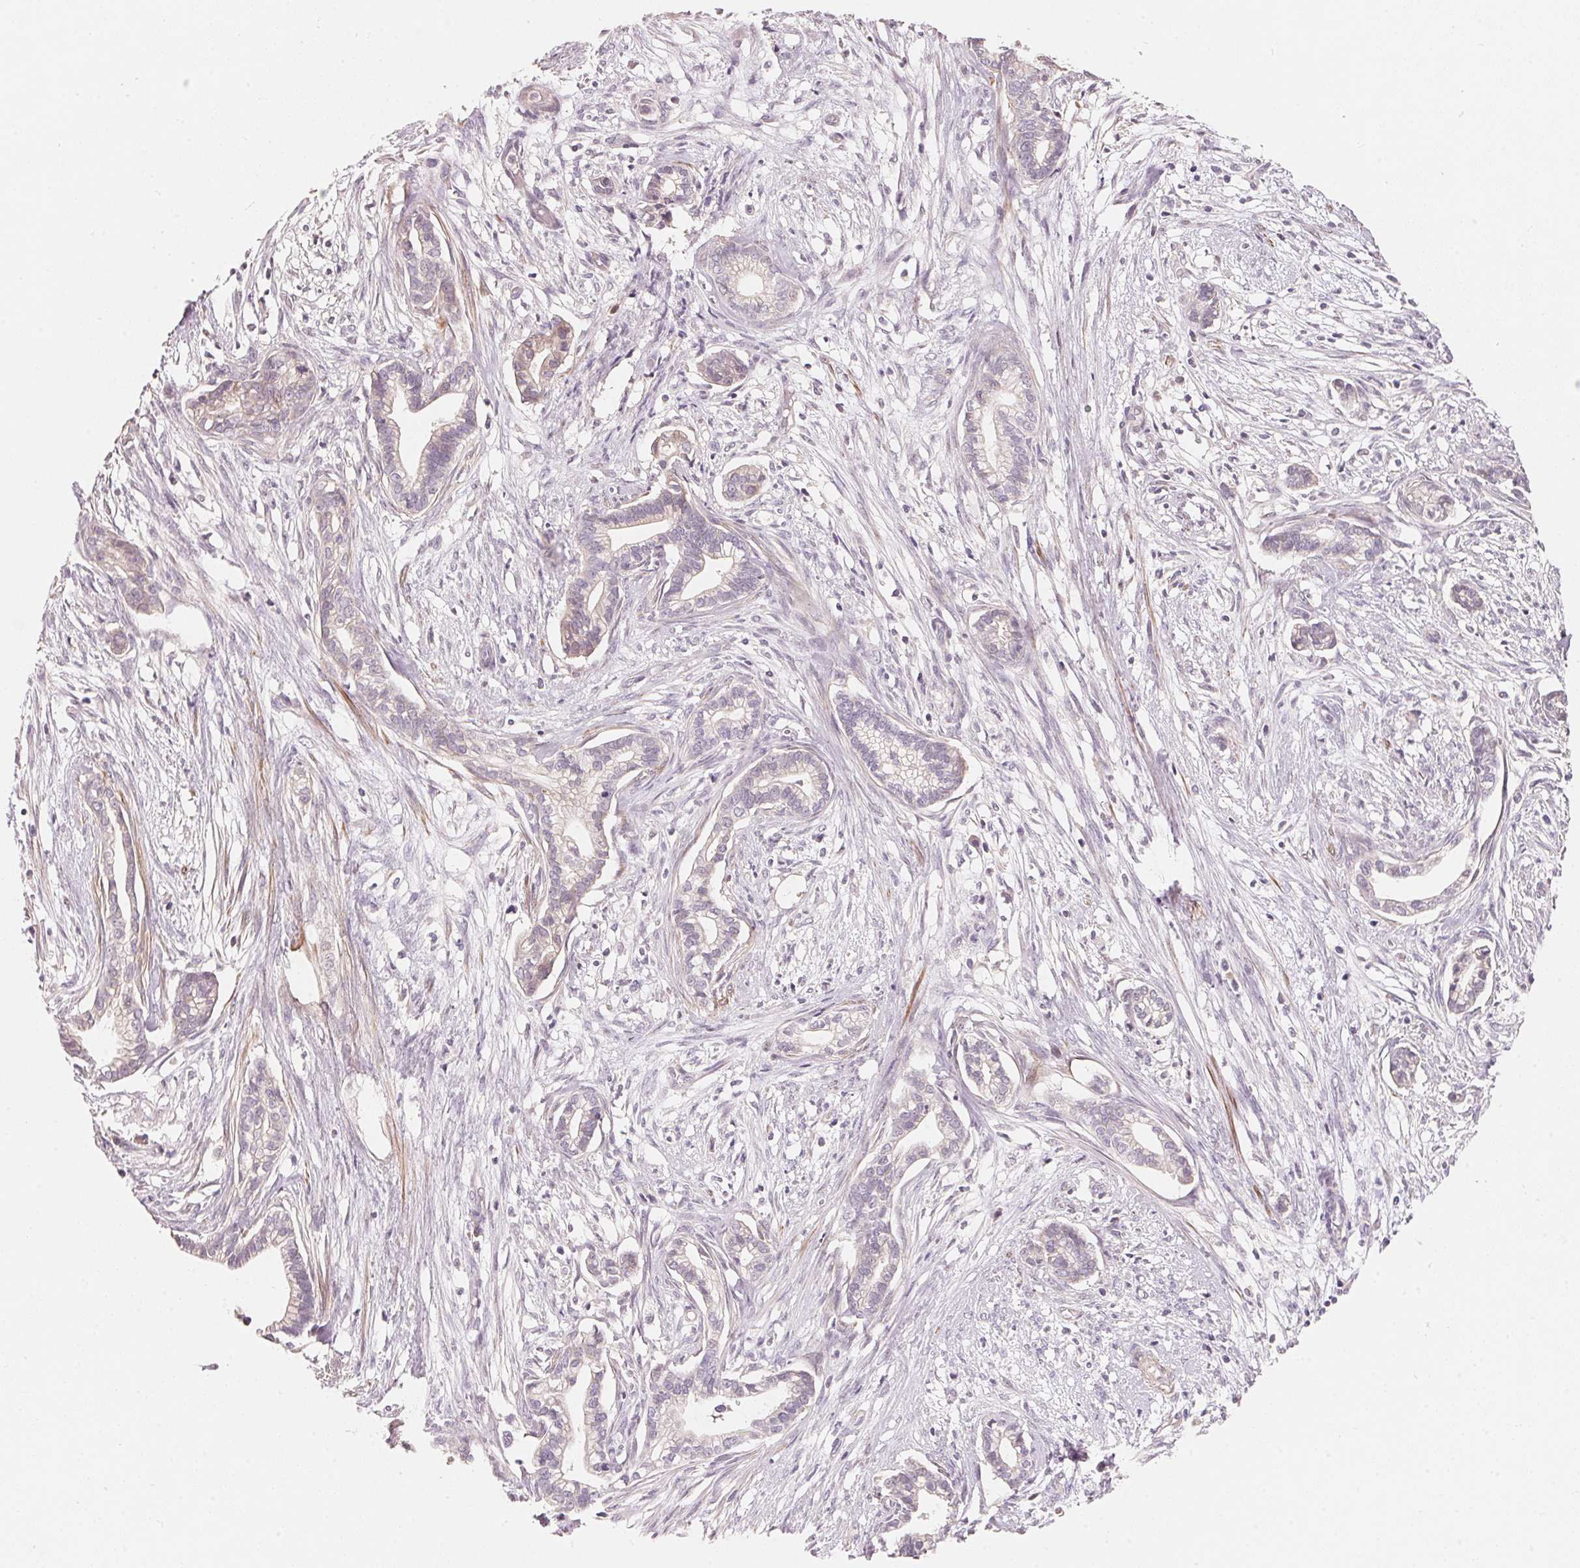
{"staining": {"intensity": "weak", "quantity": "<25%", "location": "cytoplasmic/membranous"}, "tissue": "cervical cancer", "cell_type": "Tumor cells", "image_type": "cancer", "snomed": [{"axis": "morphology", "description": "Adenocarcinoma, NOS"}, {"axis": "topography", "description": "Cervix"}], "caption": "Protein analysis of cervical adenocarcinoma reveals no significant positivity in tumor cells.", "gene": "TP53AIP1", "patient": {"sex": "female", "age": 62}}